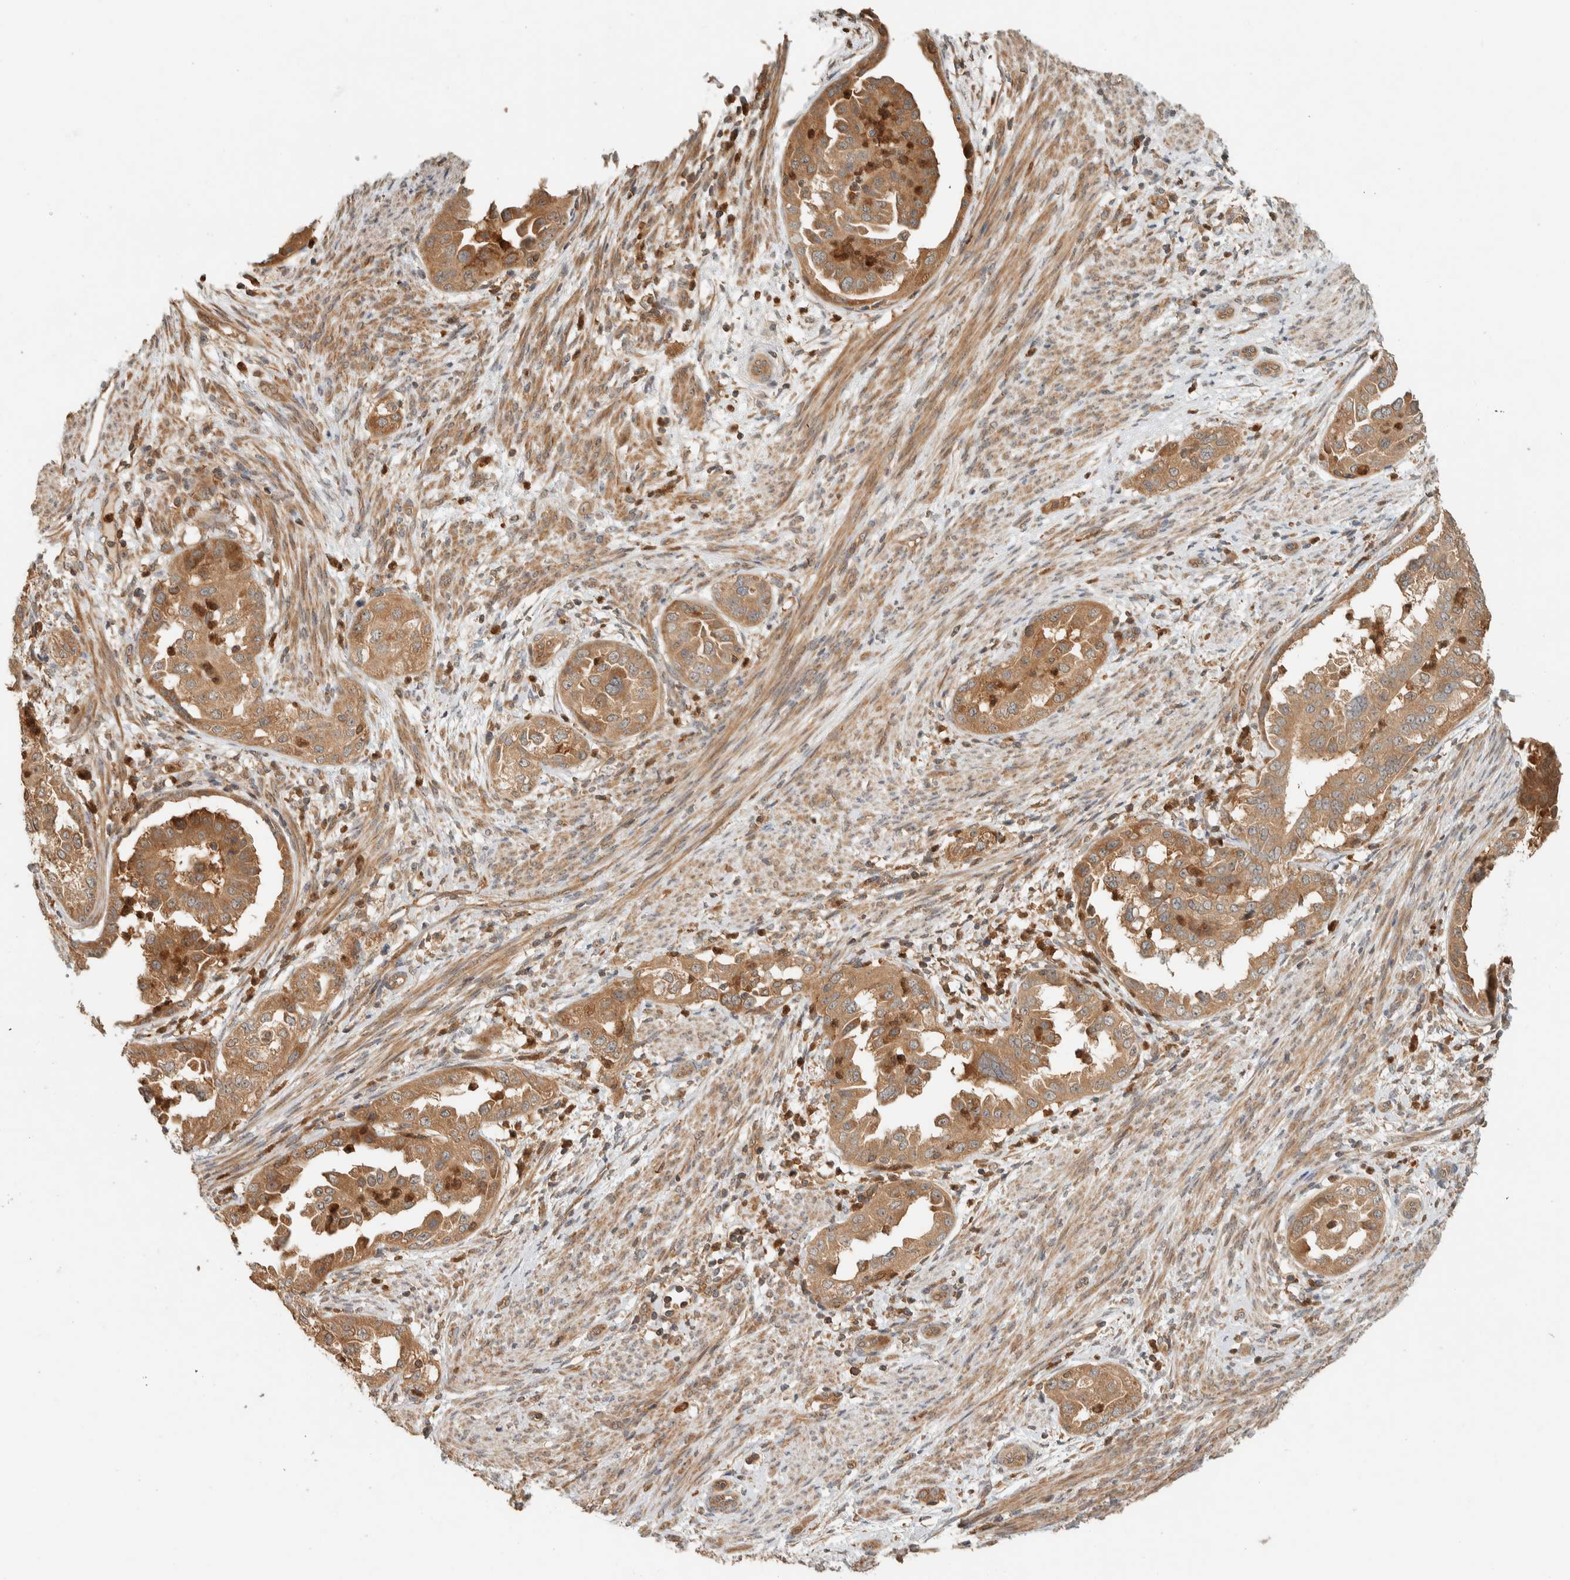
{"staining": {"intensity": "moderate", "quantity": ">75%", "location": "cytoplasmic/membranous"}, "tissue": "endometrial cancer", "cell_type": "Tumor cells", "image_type": "cancer", "snomed": [{"axis": "morphology", "description": "Adenocarcinoma, NOS"}, {"axis": "topography", "description": "Endometrium"}], "caption": "An image showing moderate cytoplasmic/membranous staining in about >75% of tumor cells in endometrial adenocarcinoma, as visualized by brown immunohistochemical staining.", "gene": "ADSS2", "patient": {"sex": "female", "age": 85}}